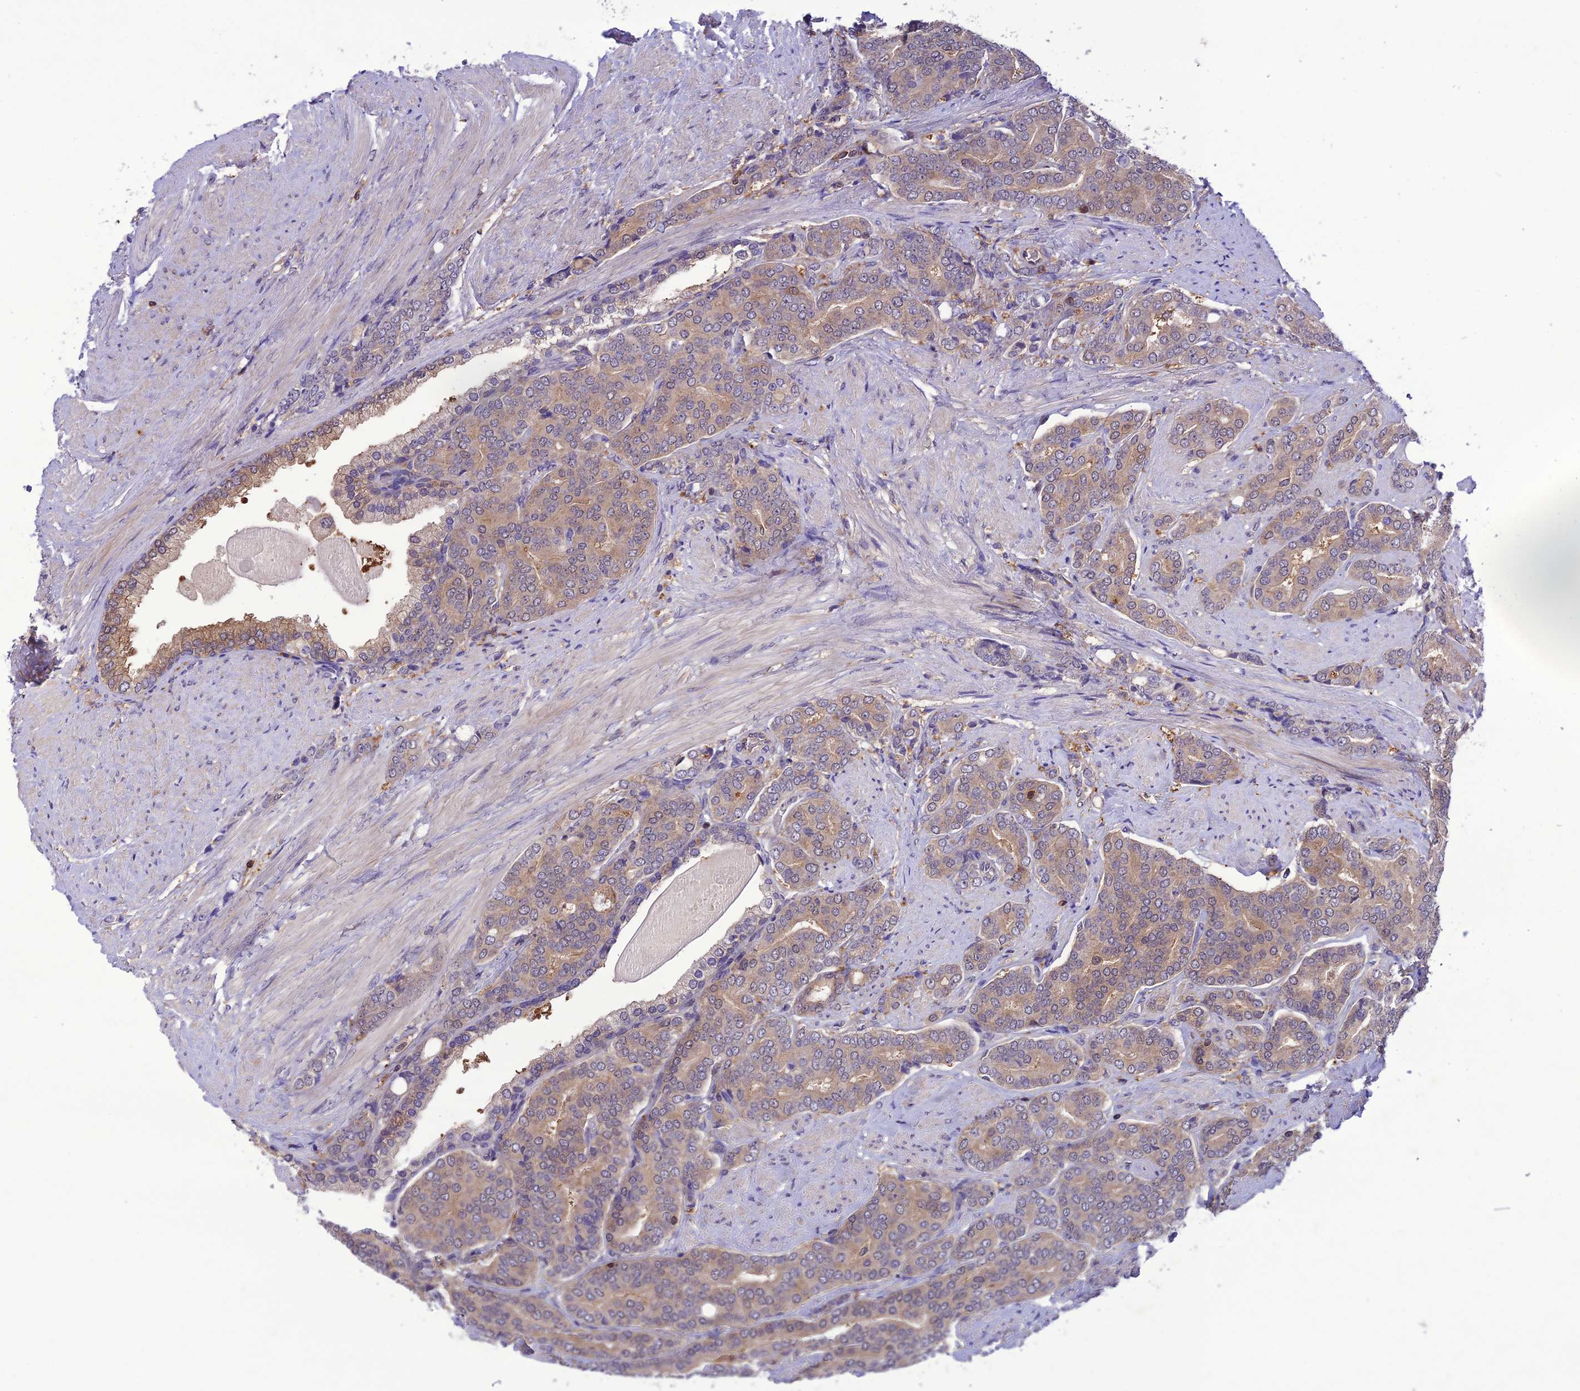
{"staining": {"intensity": "weak", "quantity": "25%-75%", "location": "cytoplasmic/membranous"}, "tissue": "prostate cancer", "cell_type": "Tumor cells", "image_type": "cancer", "snomed": [{"axis": "morphology", "description": "Adenocarcinoma, High grade"}, {"axis": "topography", "description": "Prostate"}], "caption": "Prostate cancer (adenocarcinoma (high-grade)) was stained to show a protein in brown. There is low levels of weak cytoplasmic/membranous positivity in approximately 25%-75% of tumor cells. The staining is performed using DAB (3,3'-diaminobenzidine) brown chromogen to label protein expression. The nuclei are counter-stained blue using hematoxylin.", "gene": "GDF6", "patient": {"sex": "male", "age": 67}}